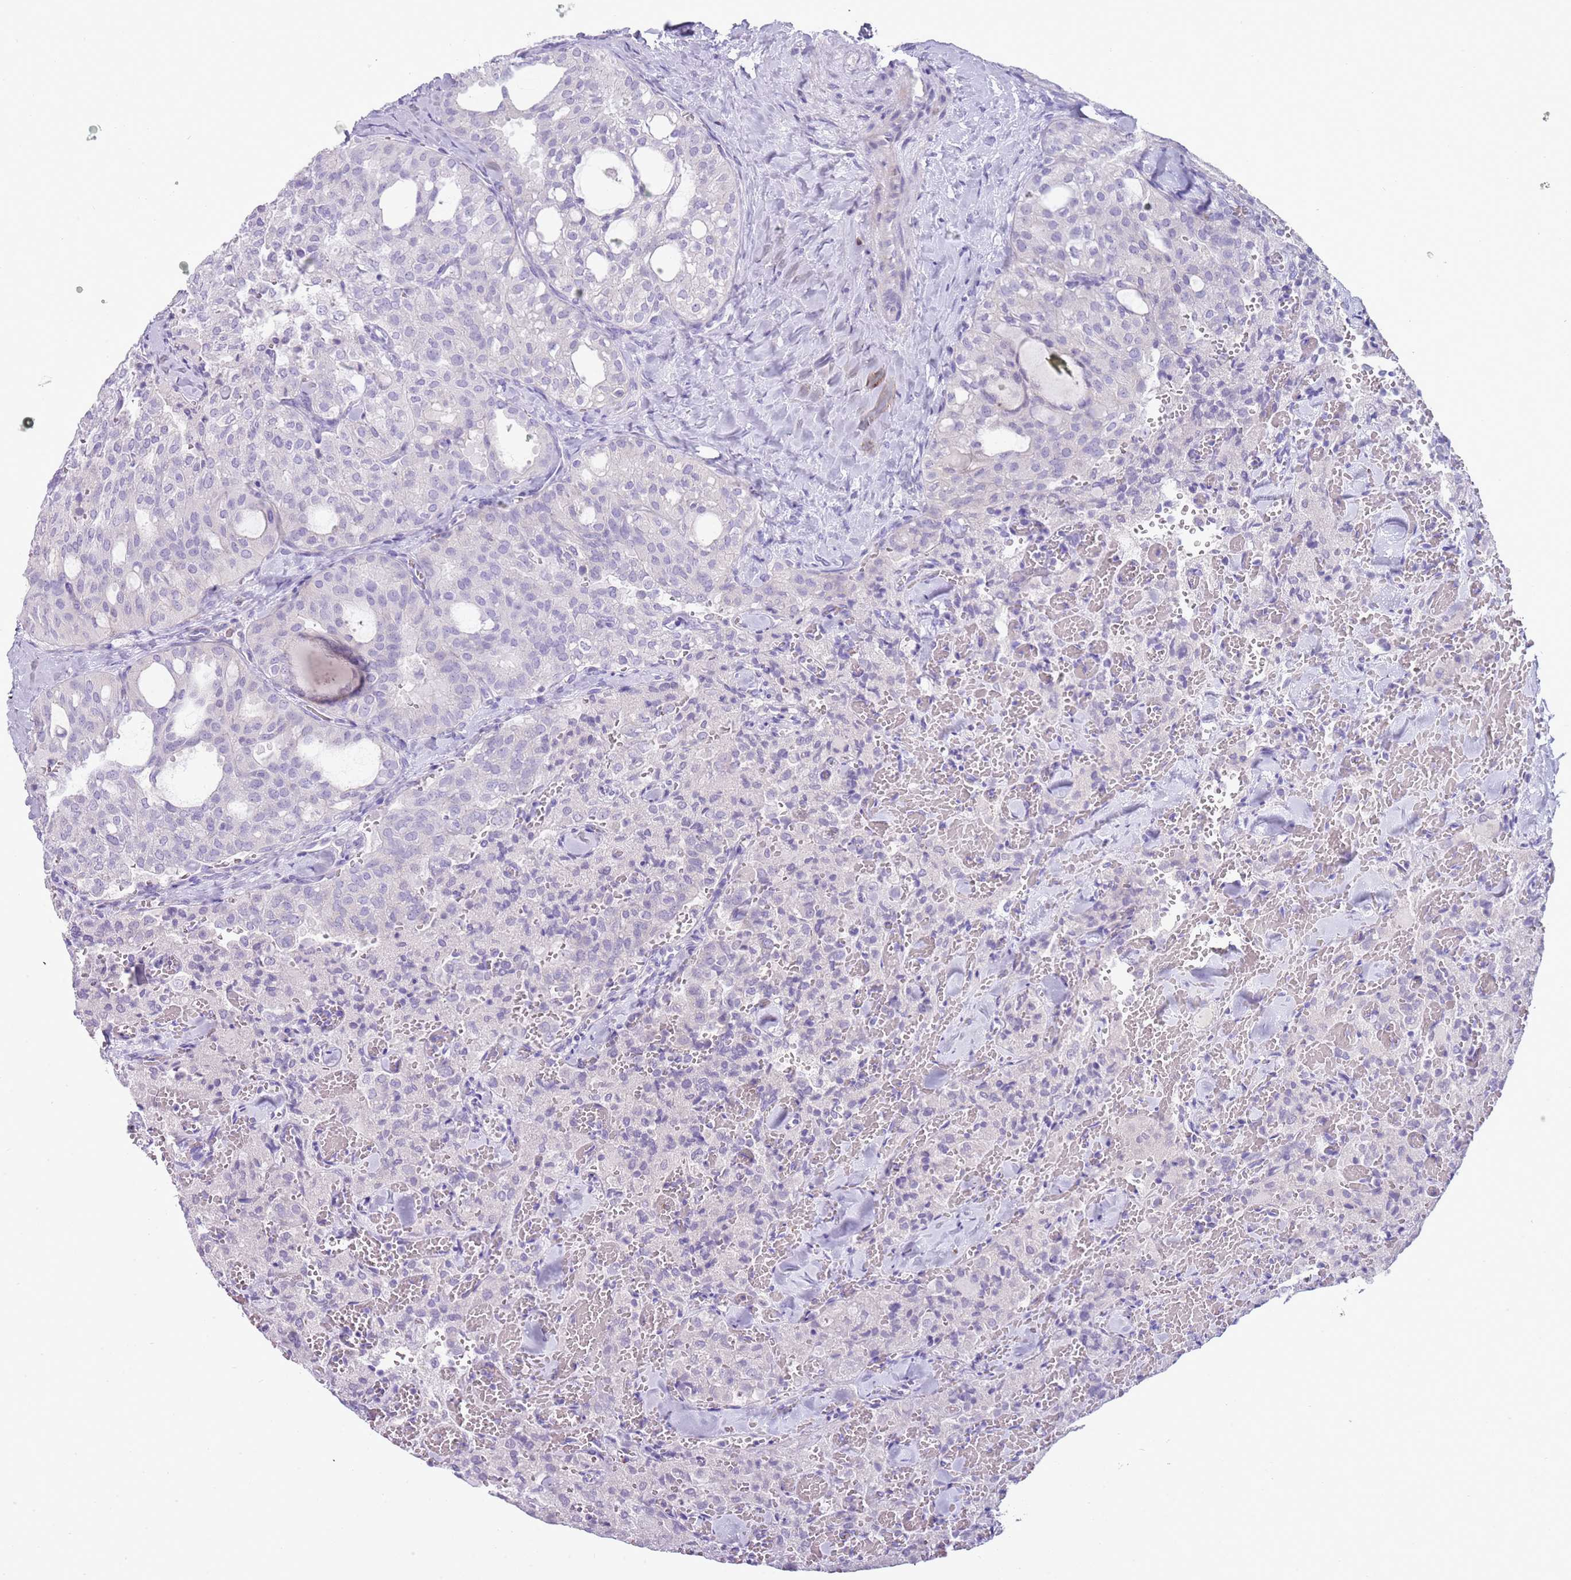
{"staining": {"intensity": "negative", "quantity": "none", "location": "none"}, "tissue": "thyroid cancer", "cell_type": "Tumor cells", "image_type": "cancer", "snomed": [{"axis": "morphology", "description": "Follicular adenoma carcinoma, NOS"}, {"axis": "topography", "description": "Thyroid gland"}], "caption": "Tumor cells are negative for protein expression in human thyroid follicular adenoma carcinoma.", "gene": "NBPF20", "patient": {"sex": "male", "age": 75}}